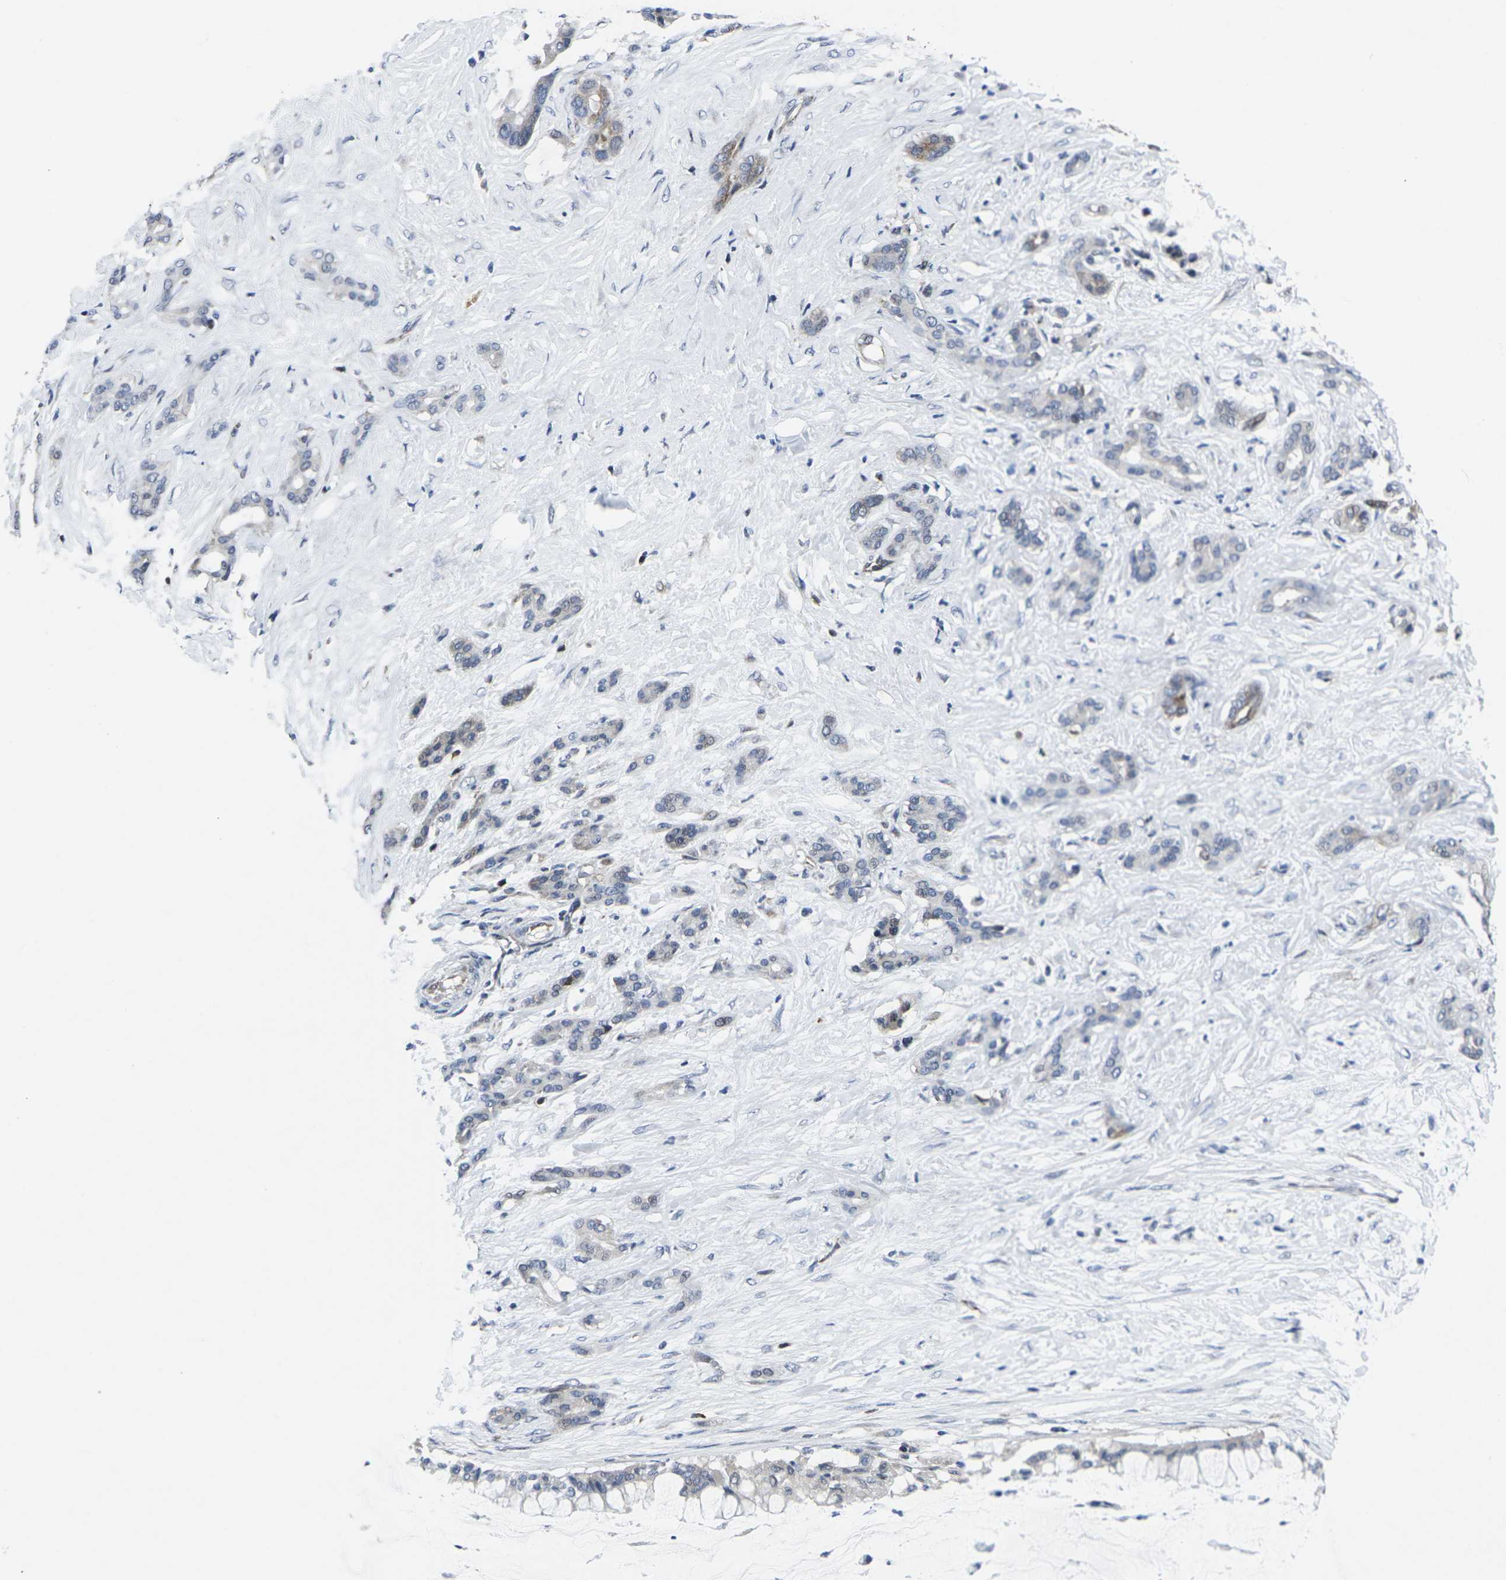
{"staining": {"intensity": "moderate", "quantity": "<25%", "location": "cytoplasmic/membranous"}, "tissue": "pancreatic cancer", "cell_type": "Tumor cells", "image_type": "cancer", "snomed": [{"axis": "morphology", "description": "Adenocarcinoma, NOS"}, {"axis": "topography", "description": "Pancreas"}], "caption": "A low amount of moderate cytoplasmic/membranous positivity is present in approximately <25% of tumor cells in pancreatic cancer tissue. The protein is stained brown, and the nuclei are stained in blue (DAB (3,3'-diaminobenzidine) IHC with brightfield microscopy, high magnification).", "gene": "STAT4", "patient": {"sex": "male", "age": 41}}